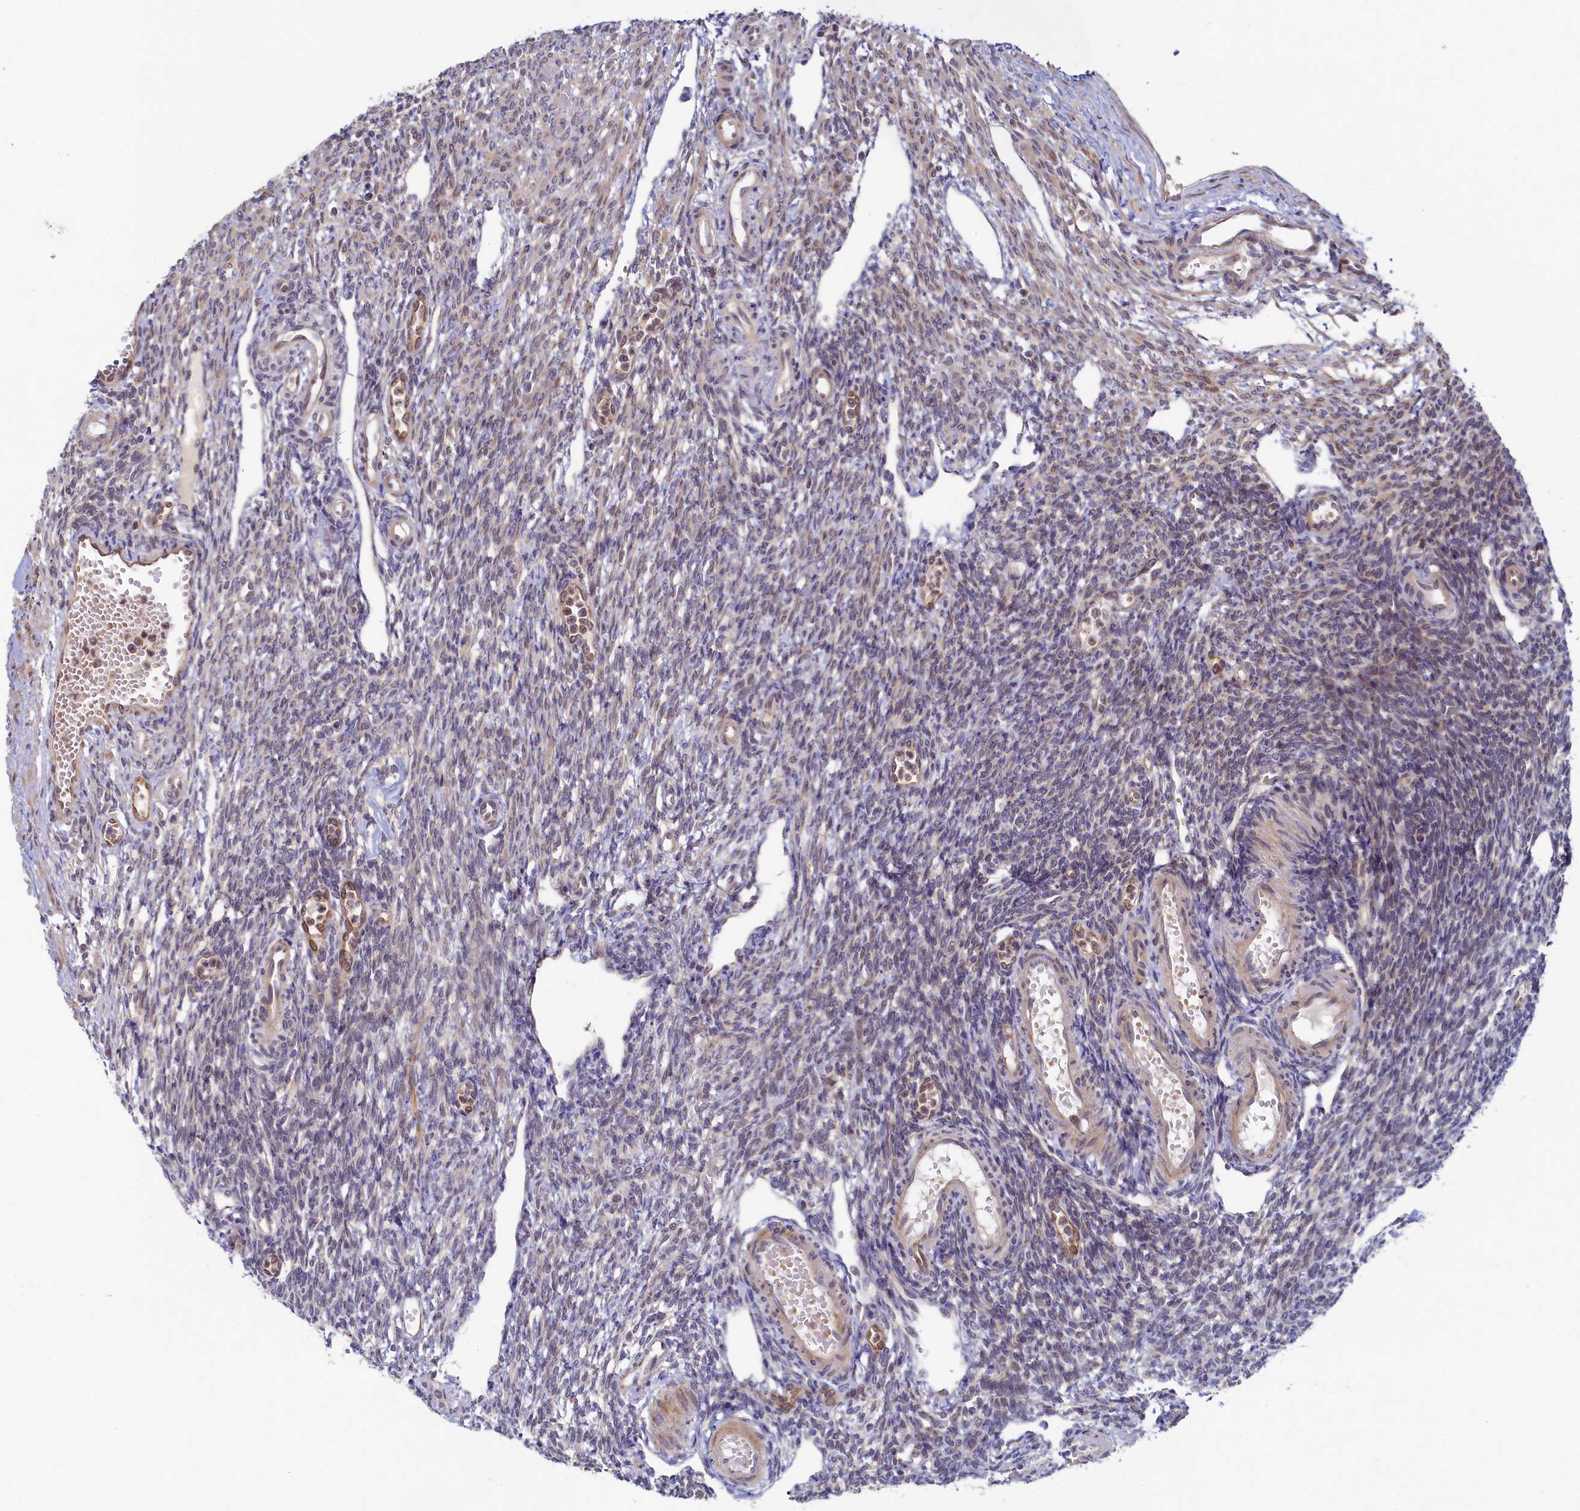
{"staining": {"intensity": "negative", "quantity": "none", "location": "none"}, "tissue": "ovary", "cell_type": "Ovarian stroma cells", "image_type": "normal", "snomed": [{"axis": "morphology", "description": "Normal tissue, NOS"}, {"axis": "morphology", "description": "Cyst, NOS"}, {"axis": "topography", "description": "Ovary"}], "caption": "The IHC histopathology image has no significant expression in ovarian stroma cells of ovary. (DAB immunohistochemistry (IHC), high magnification).", "gene": "CEP20", "patient": {"sex": "female", "age": 33}}